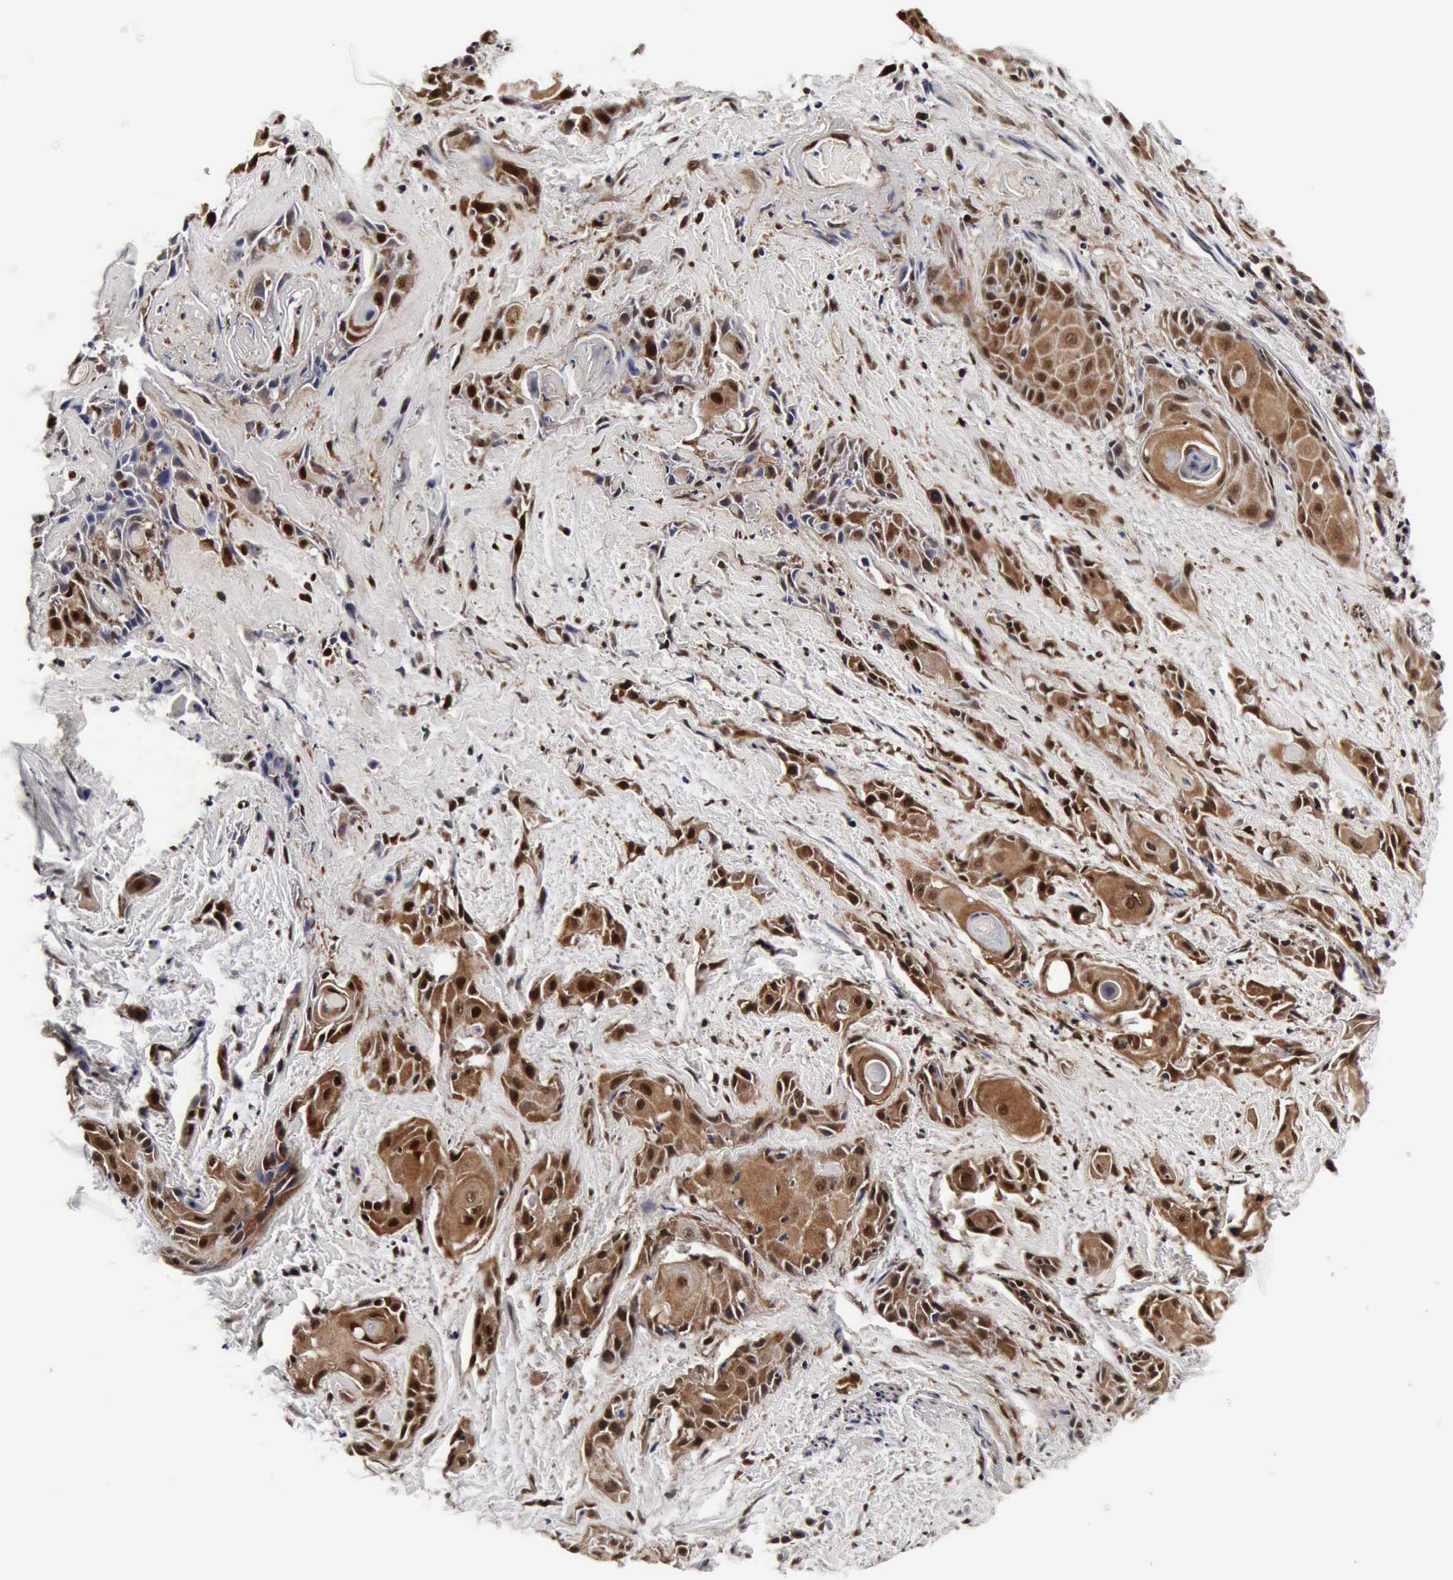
{"staining": {"intensity": "moderate", "quantity": ">75%", "location": "cytoplasmic/membranous,nuclear"}, "tissue": "skin cancer", "cell_type": "Tumor cells", "image_type": "cancer", "snomed": [{"axis": "morphology", "description": "Squamous cell carcinoma, NOS"}, {"axis": "topography", "description": "Skin"}, {"axis": "topography", "description": "Anal"}], "caption": "Immunohistochemistry micrograph of human skin cancer (squamous cell carcinoma) stained for a protein (brown), which reveals medium levels of moderate cytoplasmic/membranous and nuclear expression in approximately >75% of tumor cells.", "gene": "UBC", "patient": {"sex": "male", "age": 64}}